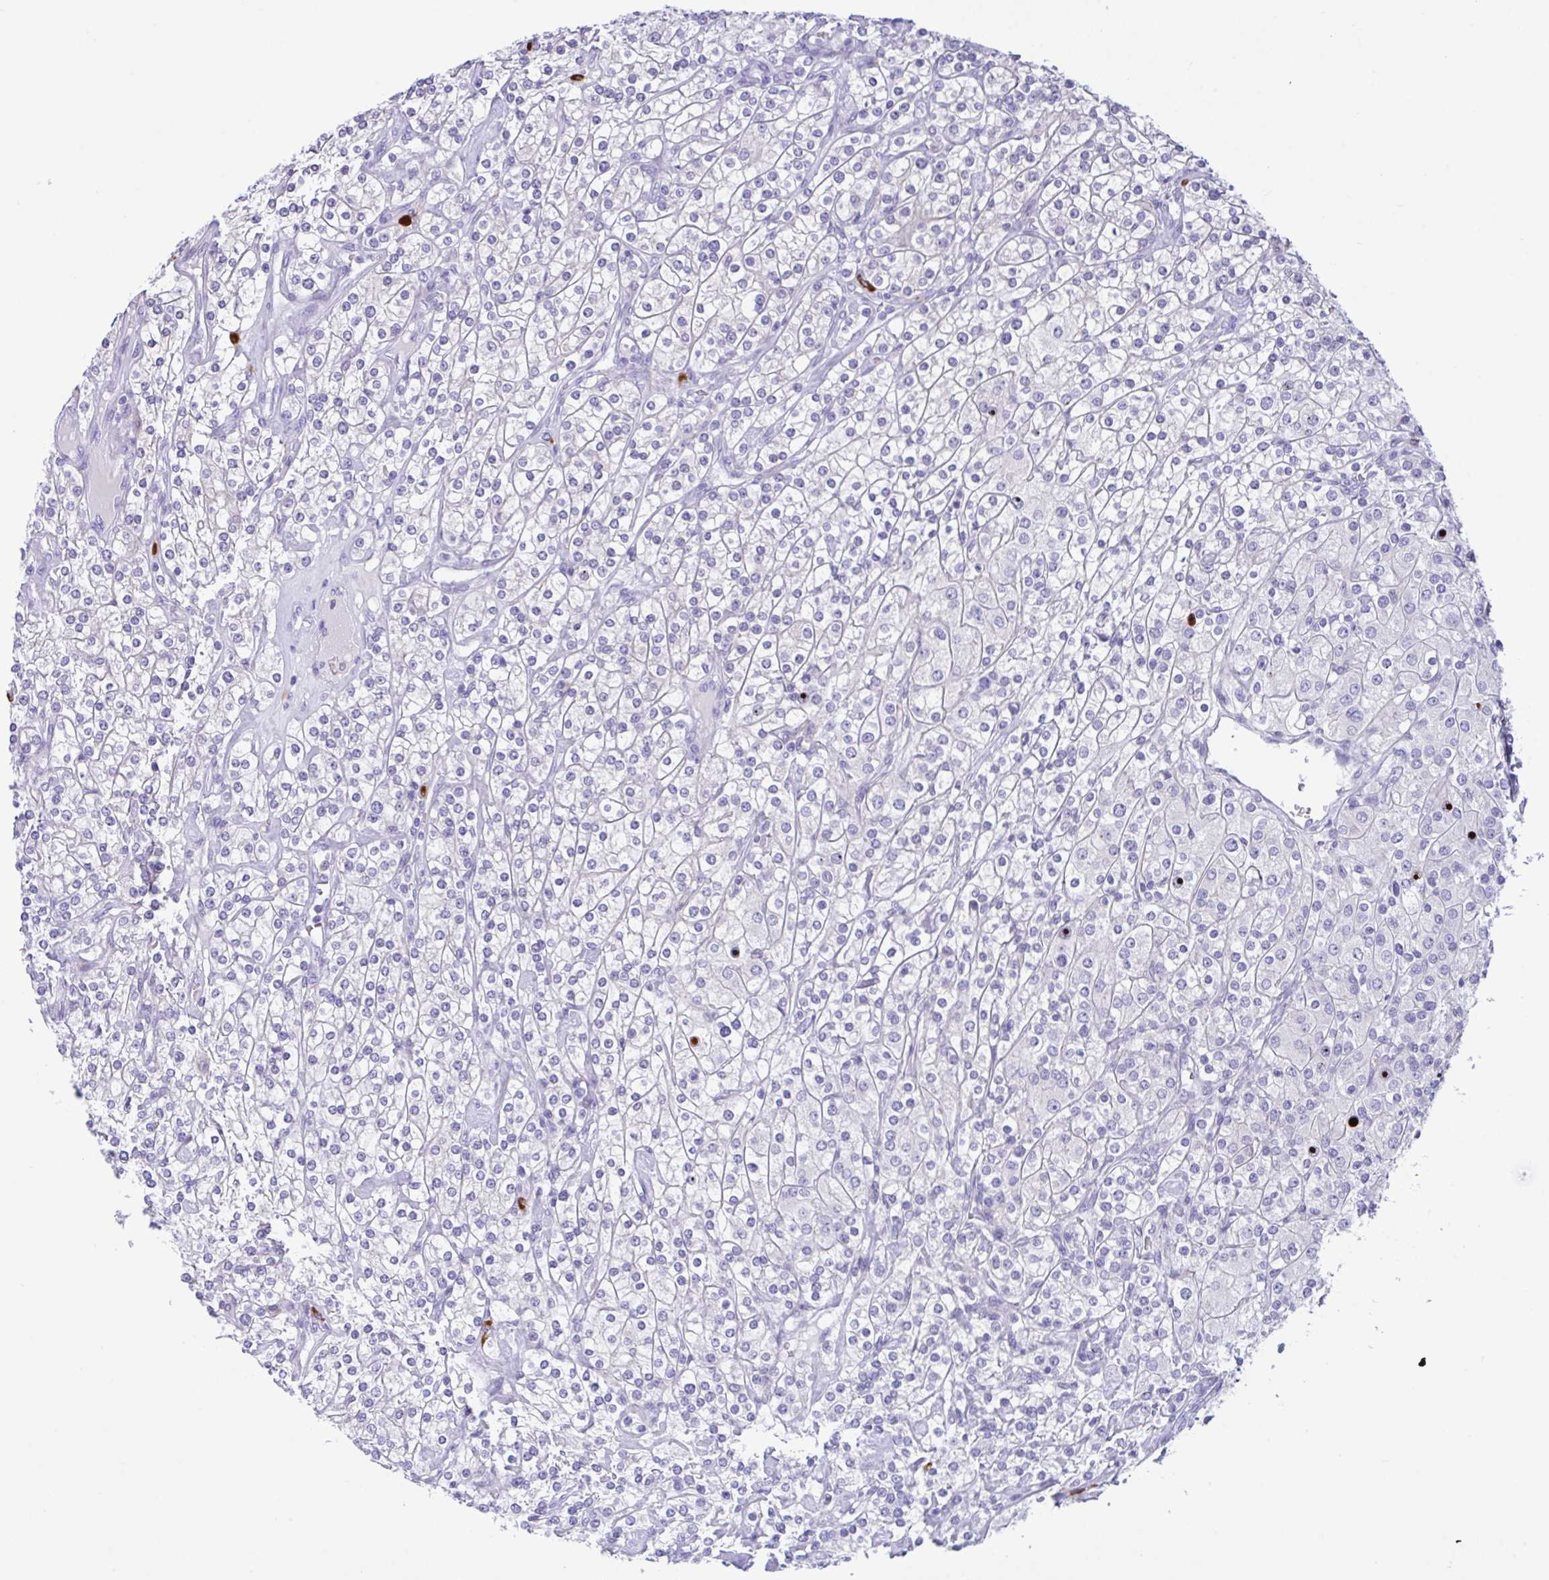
{"staining": {"intensity": "negative", "quantity": "none", "location": "none"}, "tissue": "renal cancer", "cell_type": "Tumor cells", "image_type": "cancer", "snomed": [{"axis": "morphology", "description": "Adenocarcinoma, NOS"}, {"axis": "topography", "description": "Kidney"}], "caption": "Photomicrograph shows no significant protein positivity in tumor cells of renal adenocarcinoma.", "gene": "NCF1", "patient": {"sex": "male", "age": 77}}